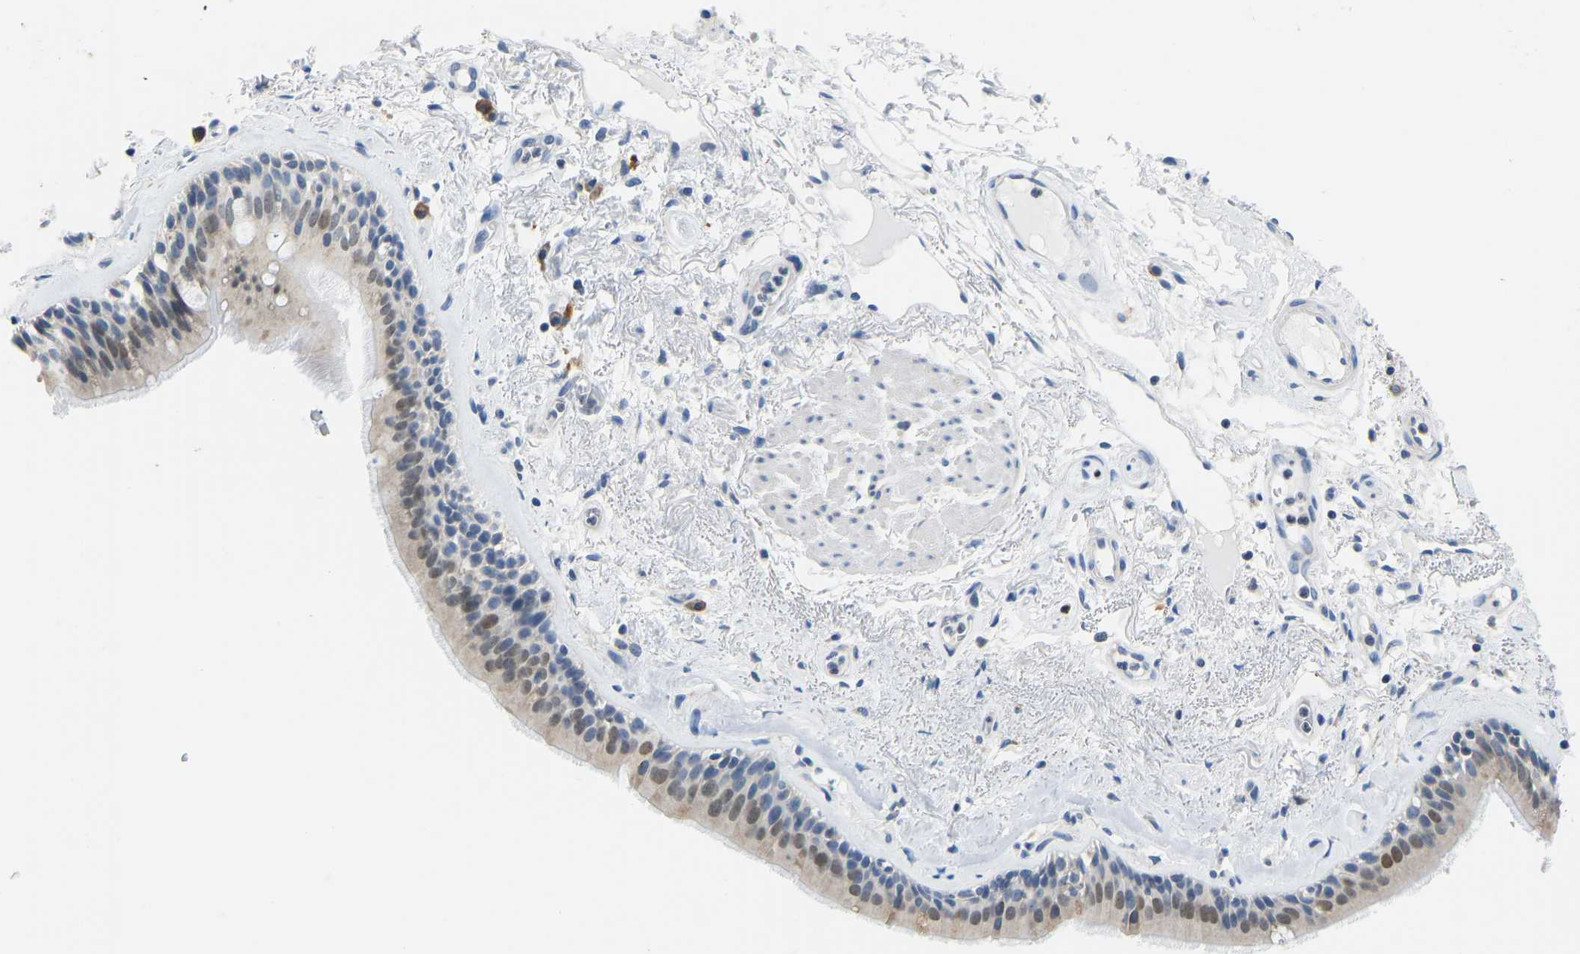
{"staining": {"intensity": "moderate", "quantity": "25%-75%", "location": "nuclear"}, "tissue": "bronchus", "cell_type": "Respiratory epithelial cells", "image_type": "normal", "snomed": [{"axis": "morphology", "description": "Normal tissue, NOS"}, {"axis": "topography", "description": "Cartilage tissue"}], "caption": "A photomicrograph of human bronchus stained for a protein reveals moderate nuclear brown staining in respiratory epithelial cells.", "gene": "VRK1", "patient": {"sex": "female", "age": 63}}